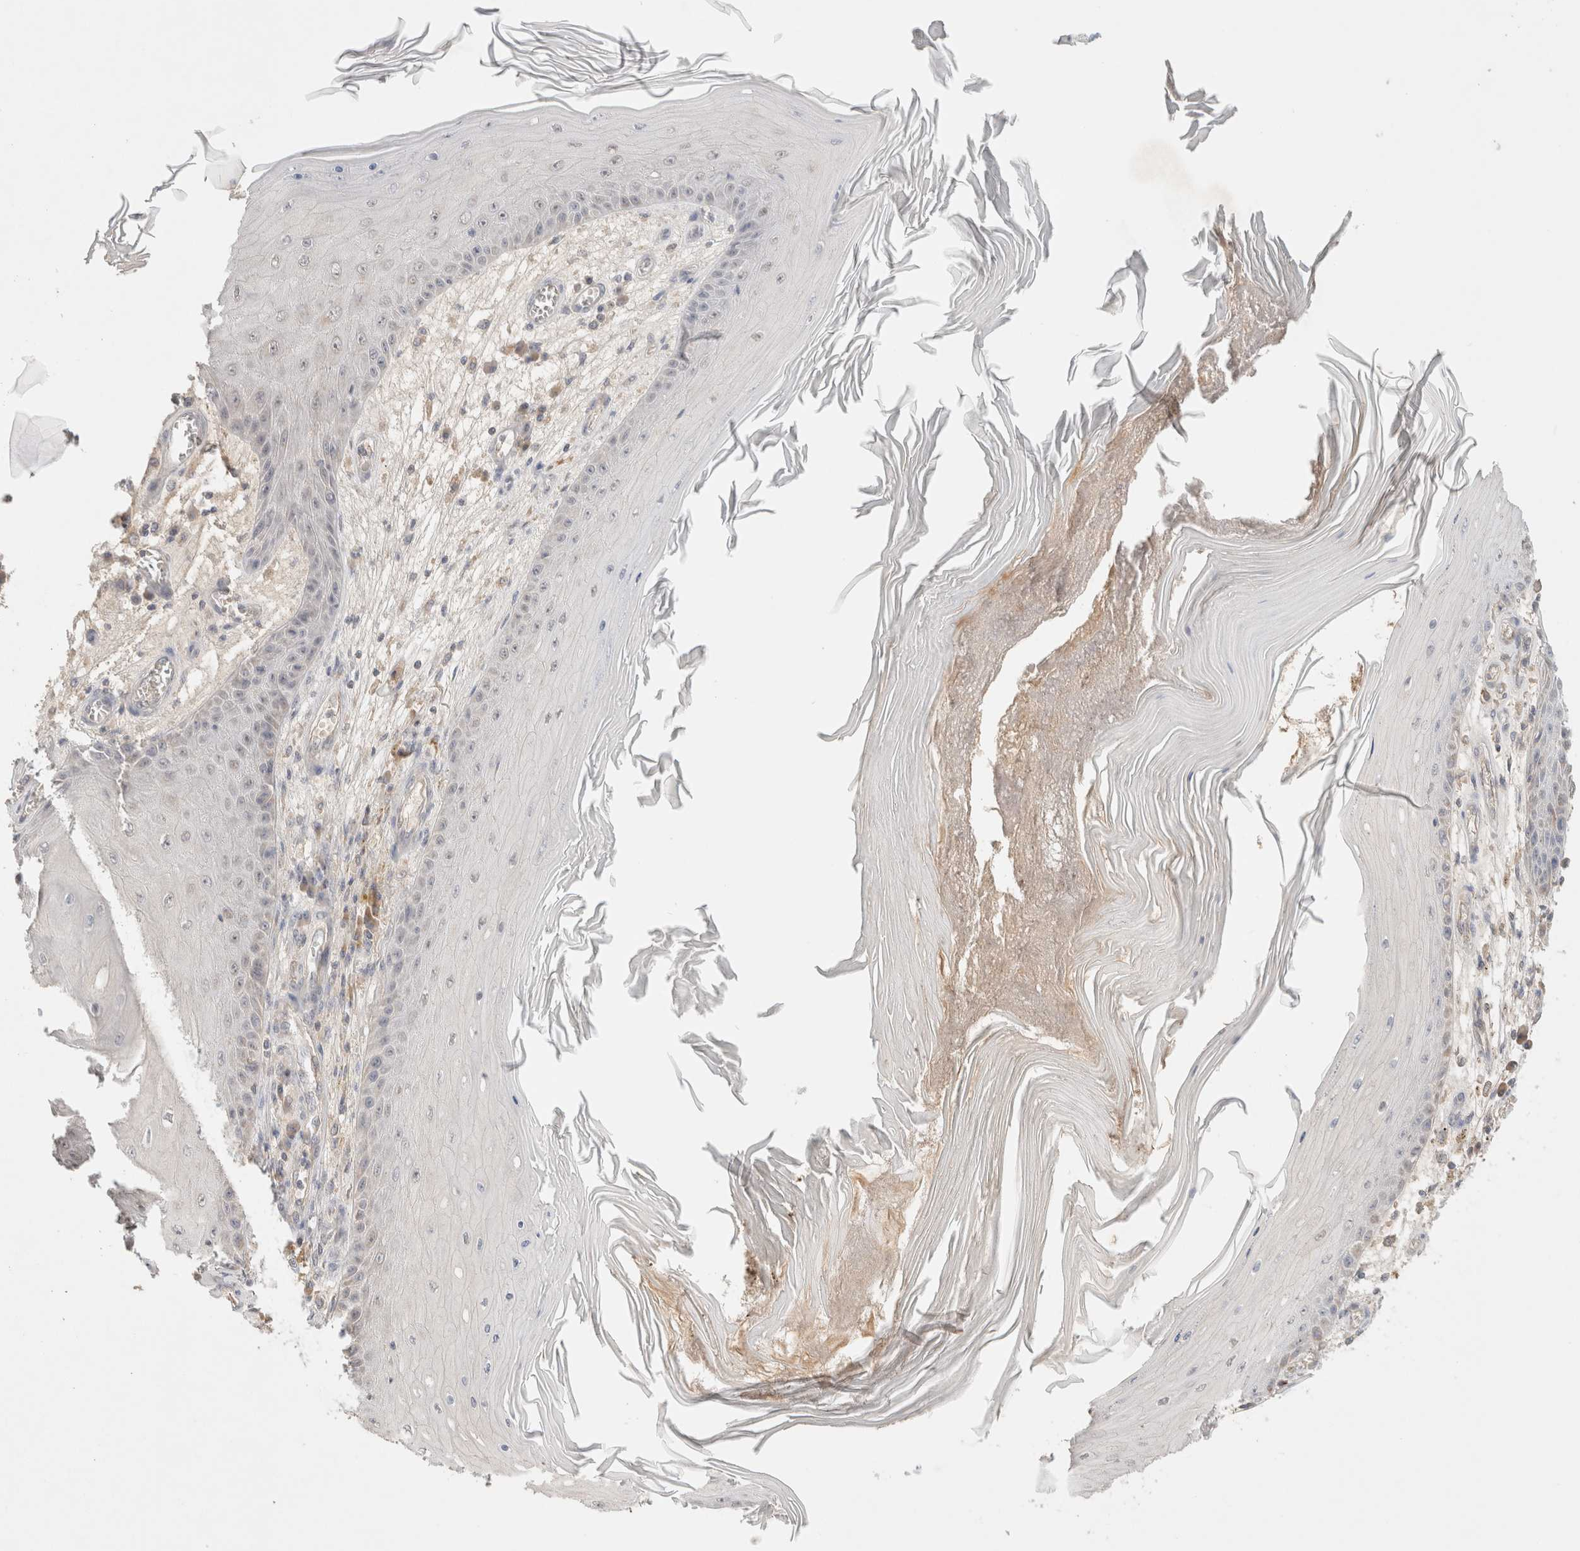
{"staining": {"intensity": "negative", "quantity": "none", "location": "none"}, "tissue": "skin cancer", "cell_type": "Tumor cells", "image_type": "cancer", "snomed": [{"axis": "morphology", "description": "Squamous cell carcinoma, NOS"}, {"axis": "topography", "description": "Skin"}], "caption": "An image of human skin cancer is negative for staining in tumor cells.", "gene": "MRM3", "patient": {"sex": "female", "age": 73}}